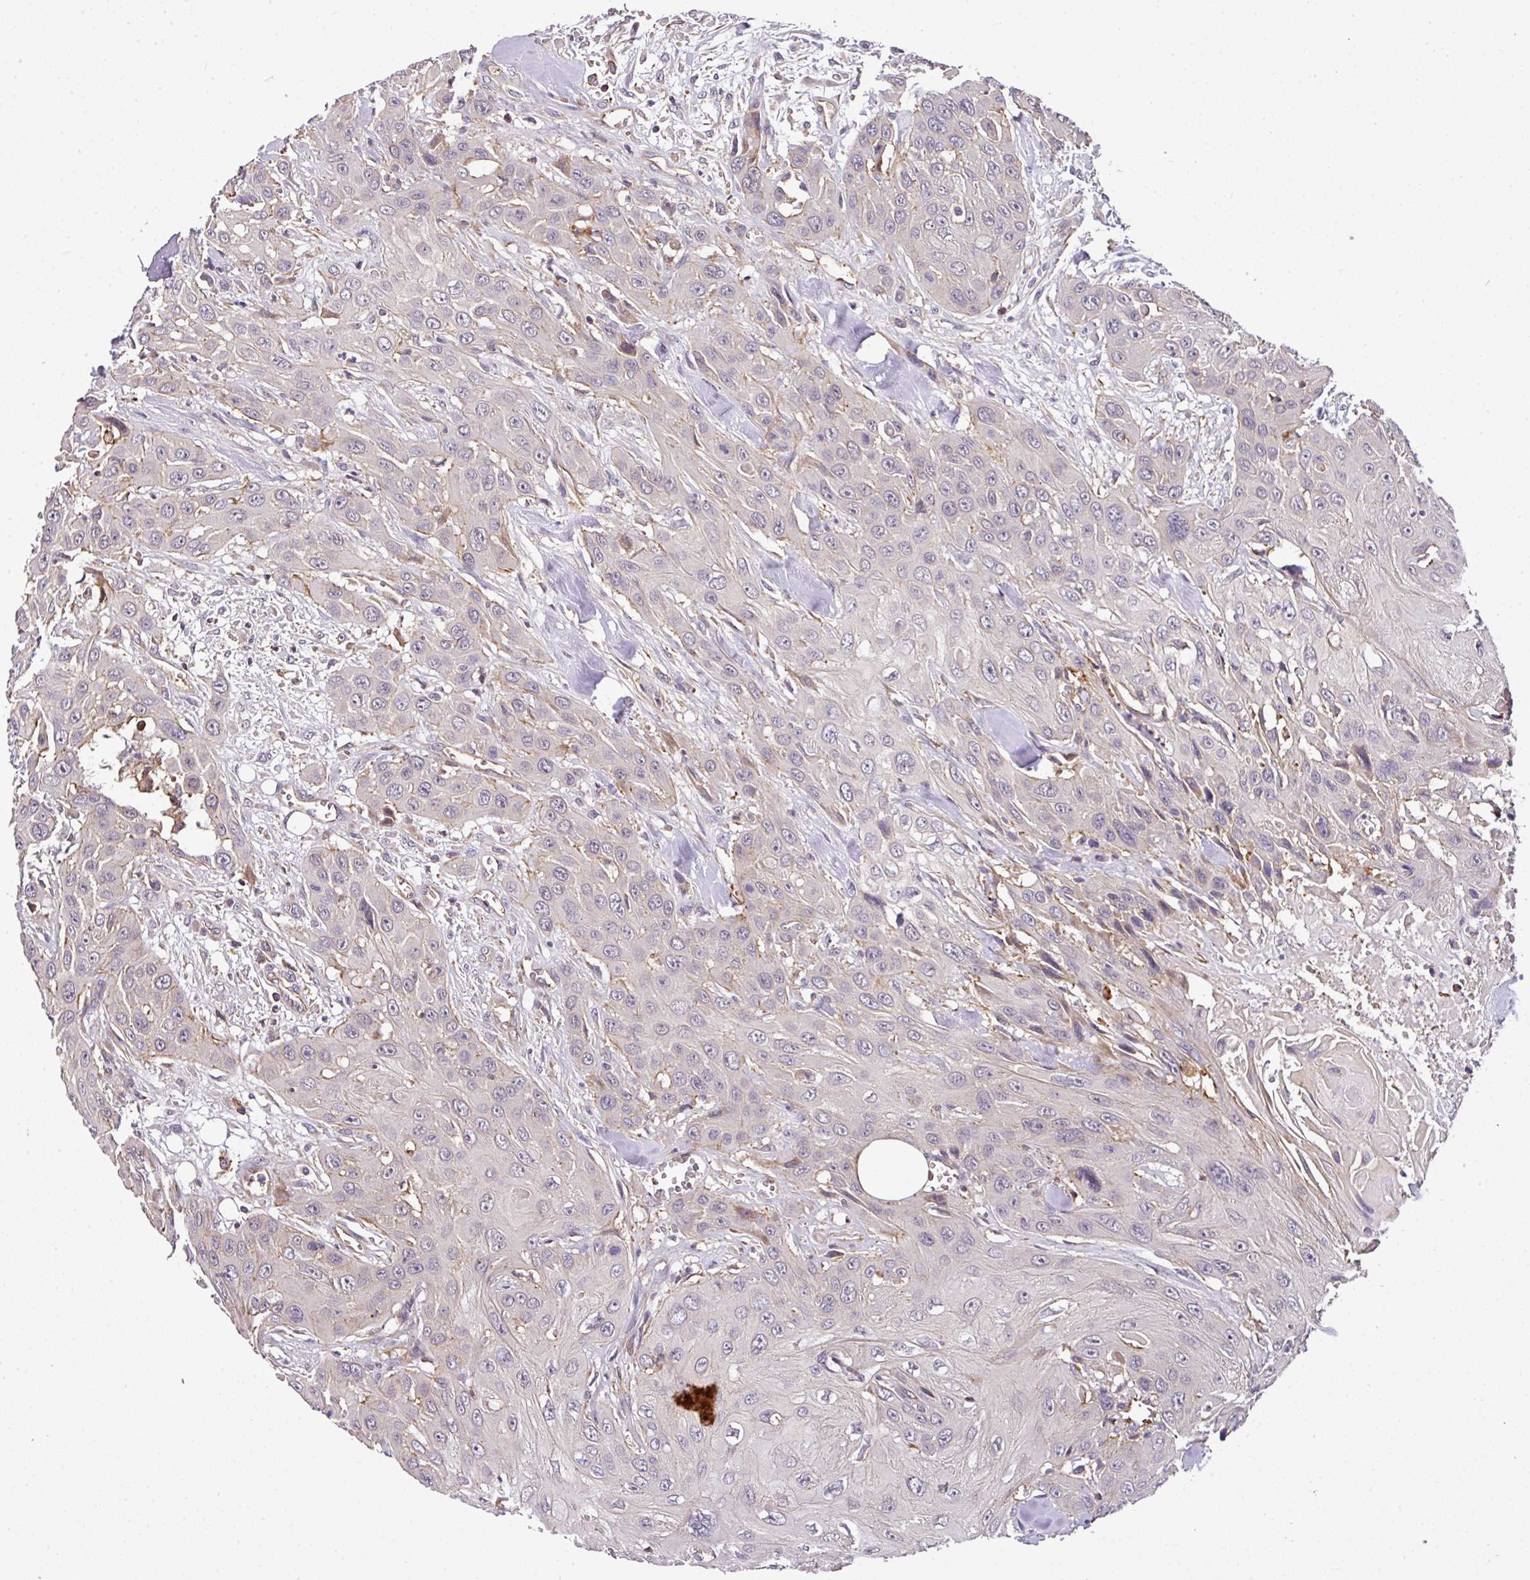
{"staining": {"intensity": "negative", "quantity": "none", "location": "none"}, "tissue": "head and neck cancer", "cell_type": "Tumor cells", "image_type": "cancer", "snomed": [{"axis": "morphology", "description": "Squamous cell carcinoma, NOS"}, {"axis": "topography", "description": "Head-Neck"}], "caption": "A micrograph of human squamous cell carcinoma (head and neck) is negative for staining in tumor cells.", "gene": "CASS4", "patient": {"sex": "male", "age": 81}}